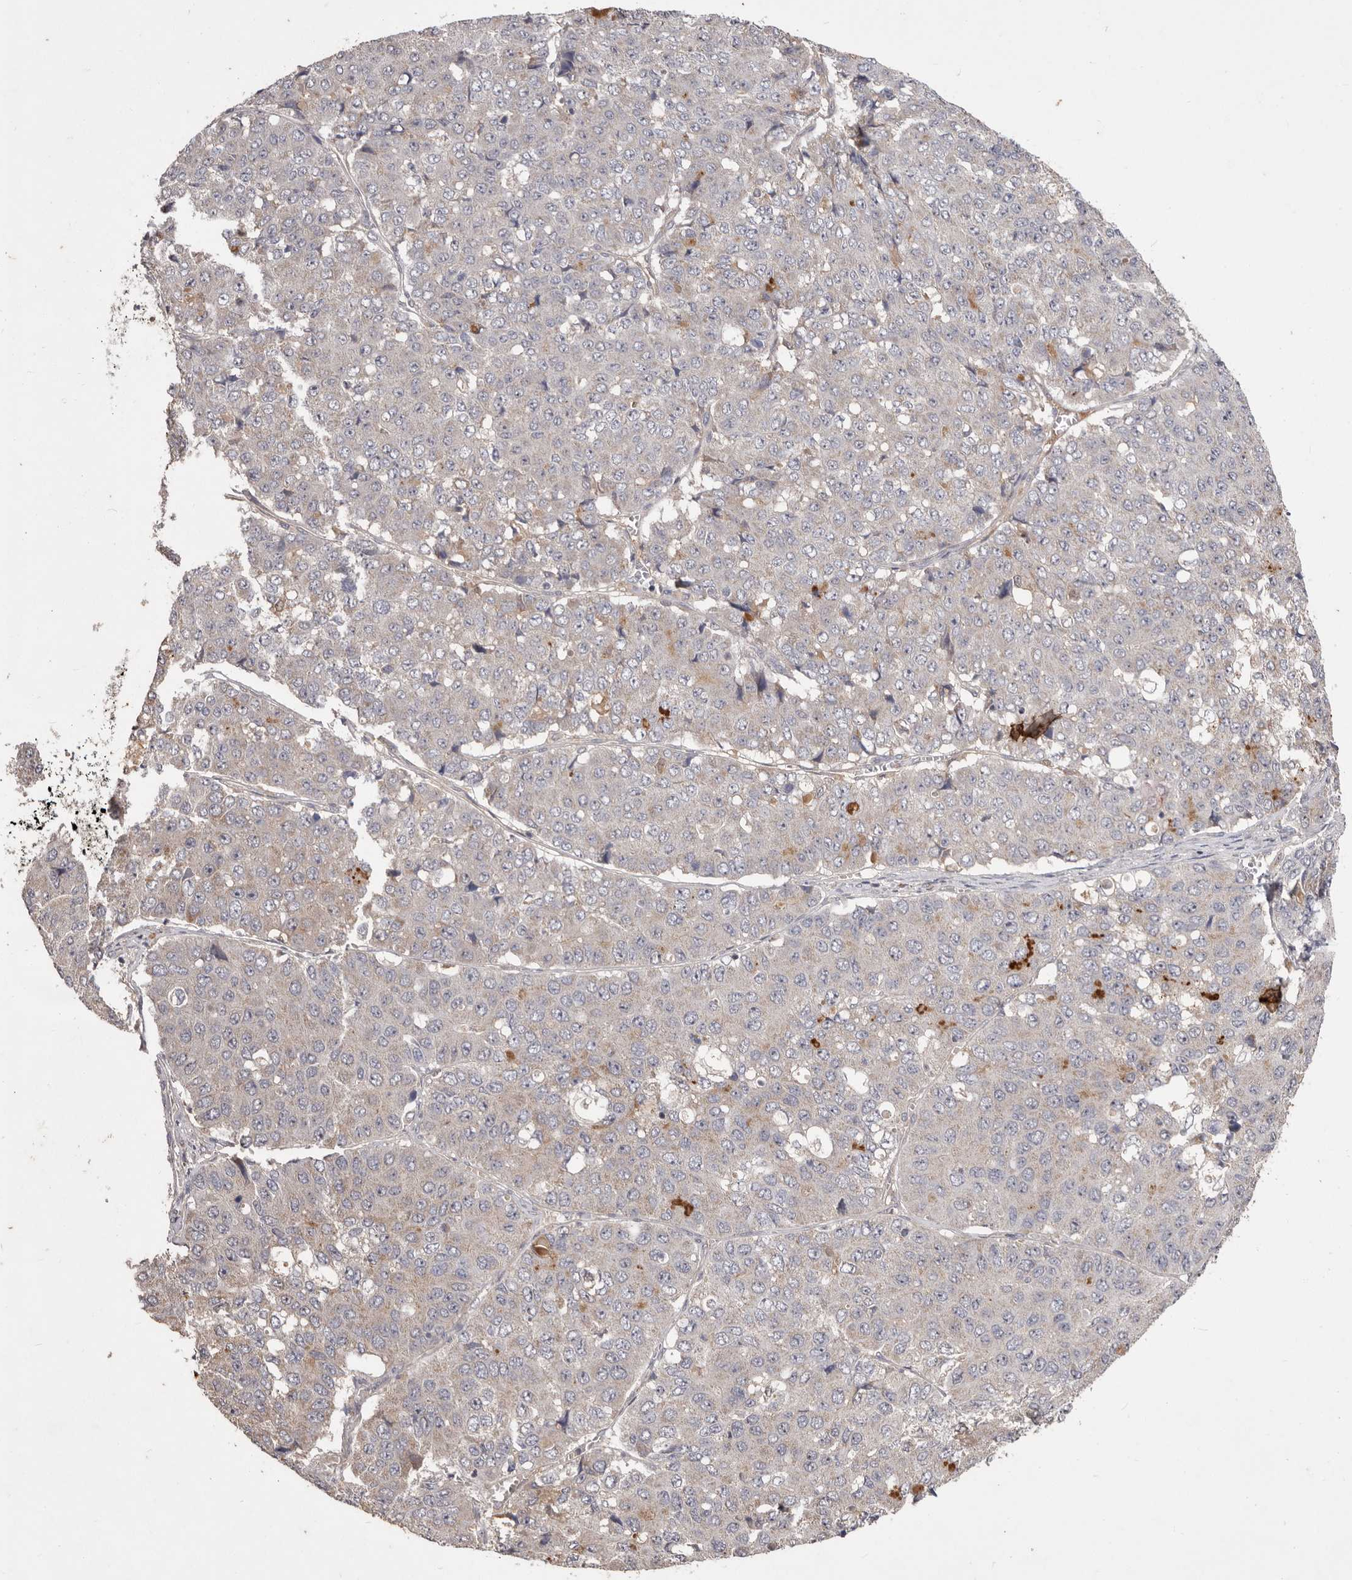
{"staining": {"intensity": "negative", "quantity": "none", "location": "none"}, "tissue": "pancreatic cancer", "cell_type": "Tumor cells", "image_type": "cancer", "snomed": [{"axis": "morphology", "description": "Adenocarcinoma, NOS"}, {"axis": "topography", "description": "Pancreas"}], "caption": "Immunohistochemistry histopathology image of neoplastic tissue: human pancreatic adenocarcinoma stained with DAB (3,3'-diaminobenzidine) displays no significant protein positivity in tumor cells.", "gene": "FLAD1", "patient": {"sex": "male", "age": 50}}